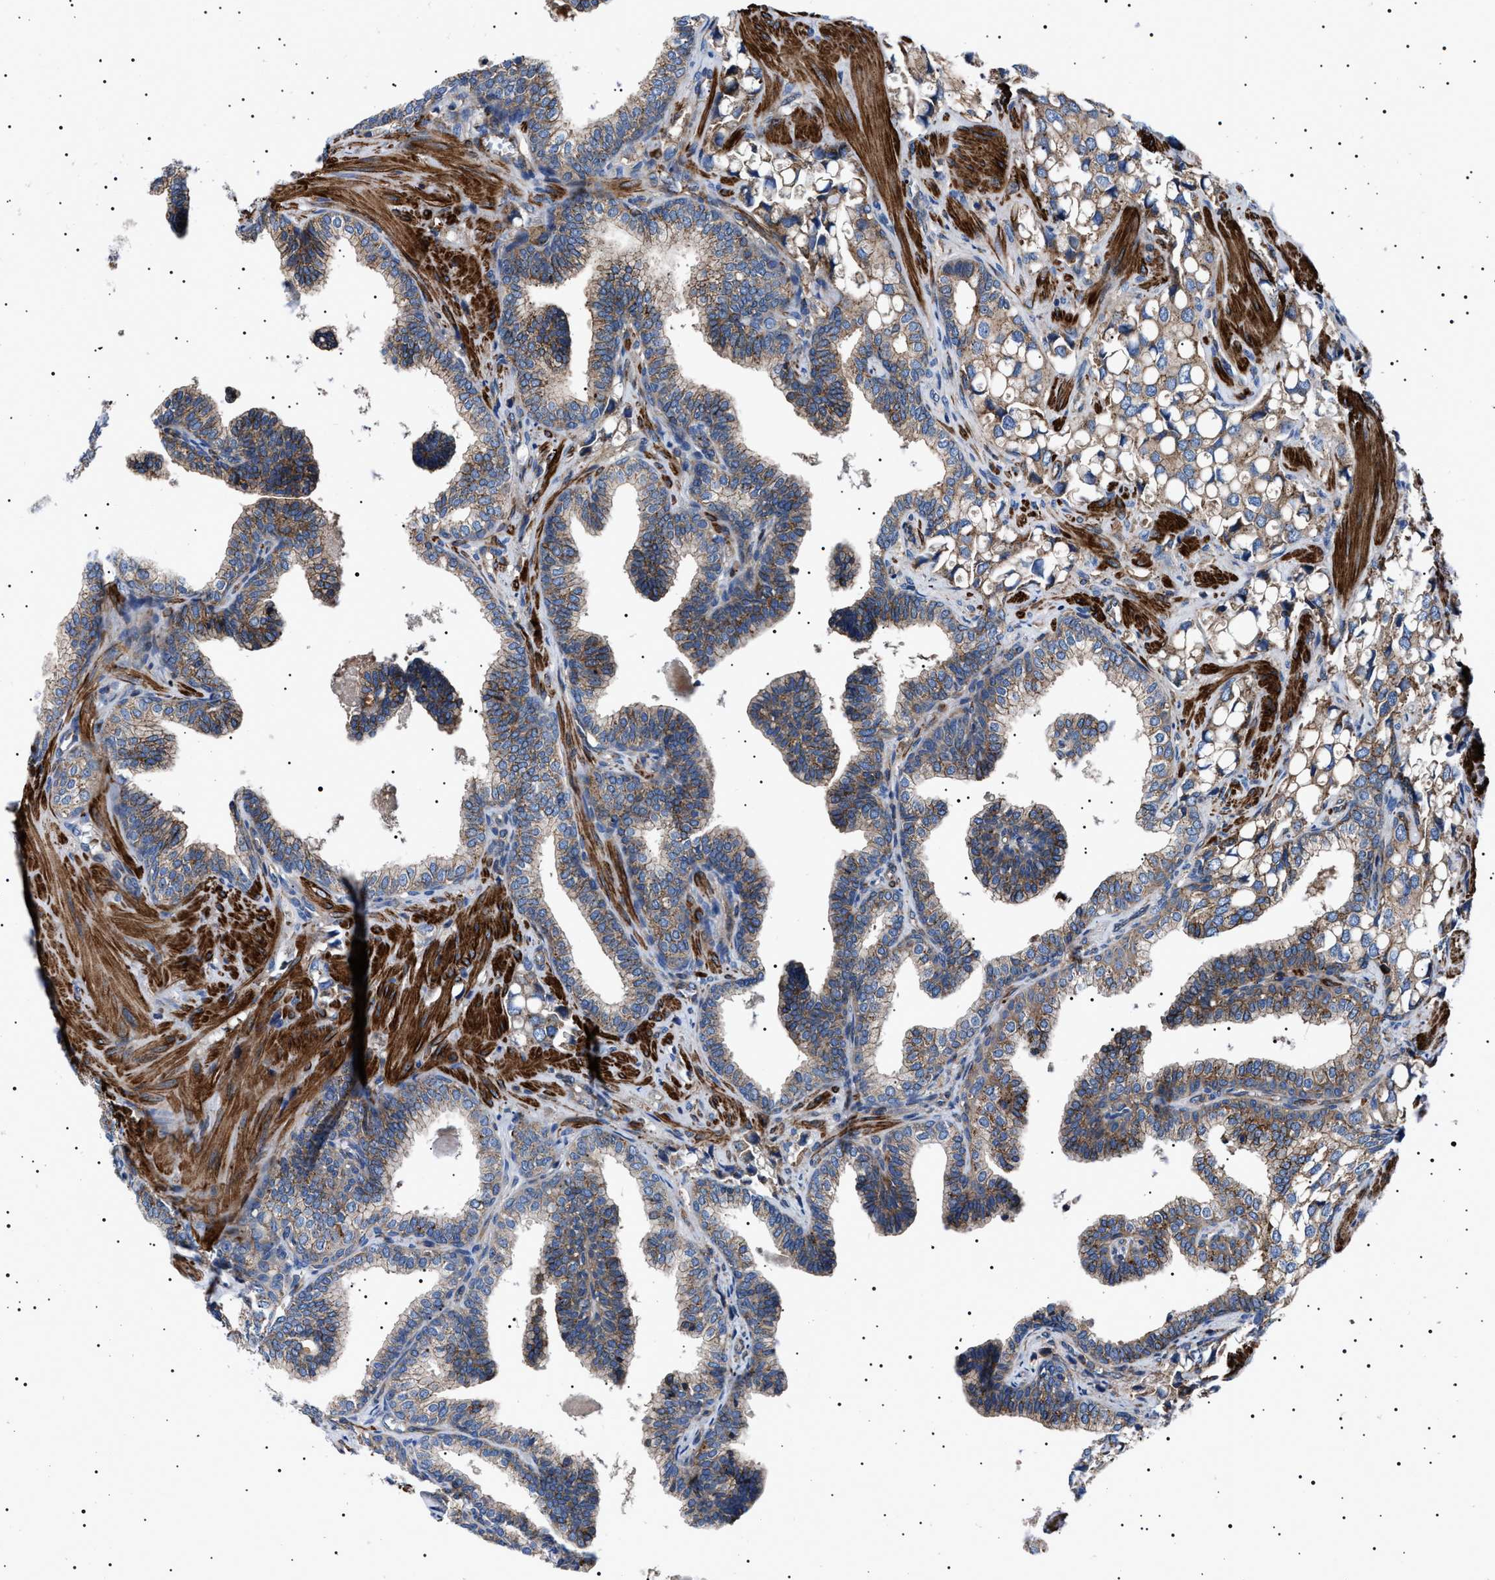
{"staining": {"intensity": "weak", "quantity": "25%-75%", "location": "cytoplasmic/membranous"}, "tissue": "prostate cancer", "cell_type": "Tumor cells", "image_type": "cancer", "snomed": [{"axis": "morphology", "description": "Adenocarcinoma, High grade"}, {"axis": "topography", "description": "Prostate"}], "caption": "A micrograph of human prostate cancer (high-grade adenocarcinoma) stained for a protein displays weak cytoplasmic/membranous brown staining in tumor cells. (brown staining indicates protein expression, while blue staining denotes nuclei).", "gene": "NEU1", "patient": {"sex": "male", "age": 52}}